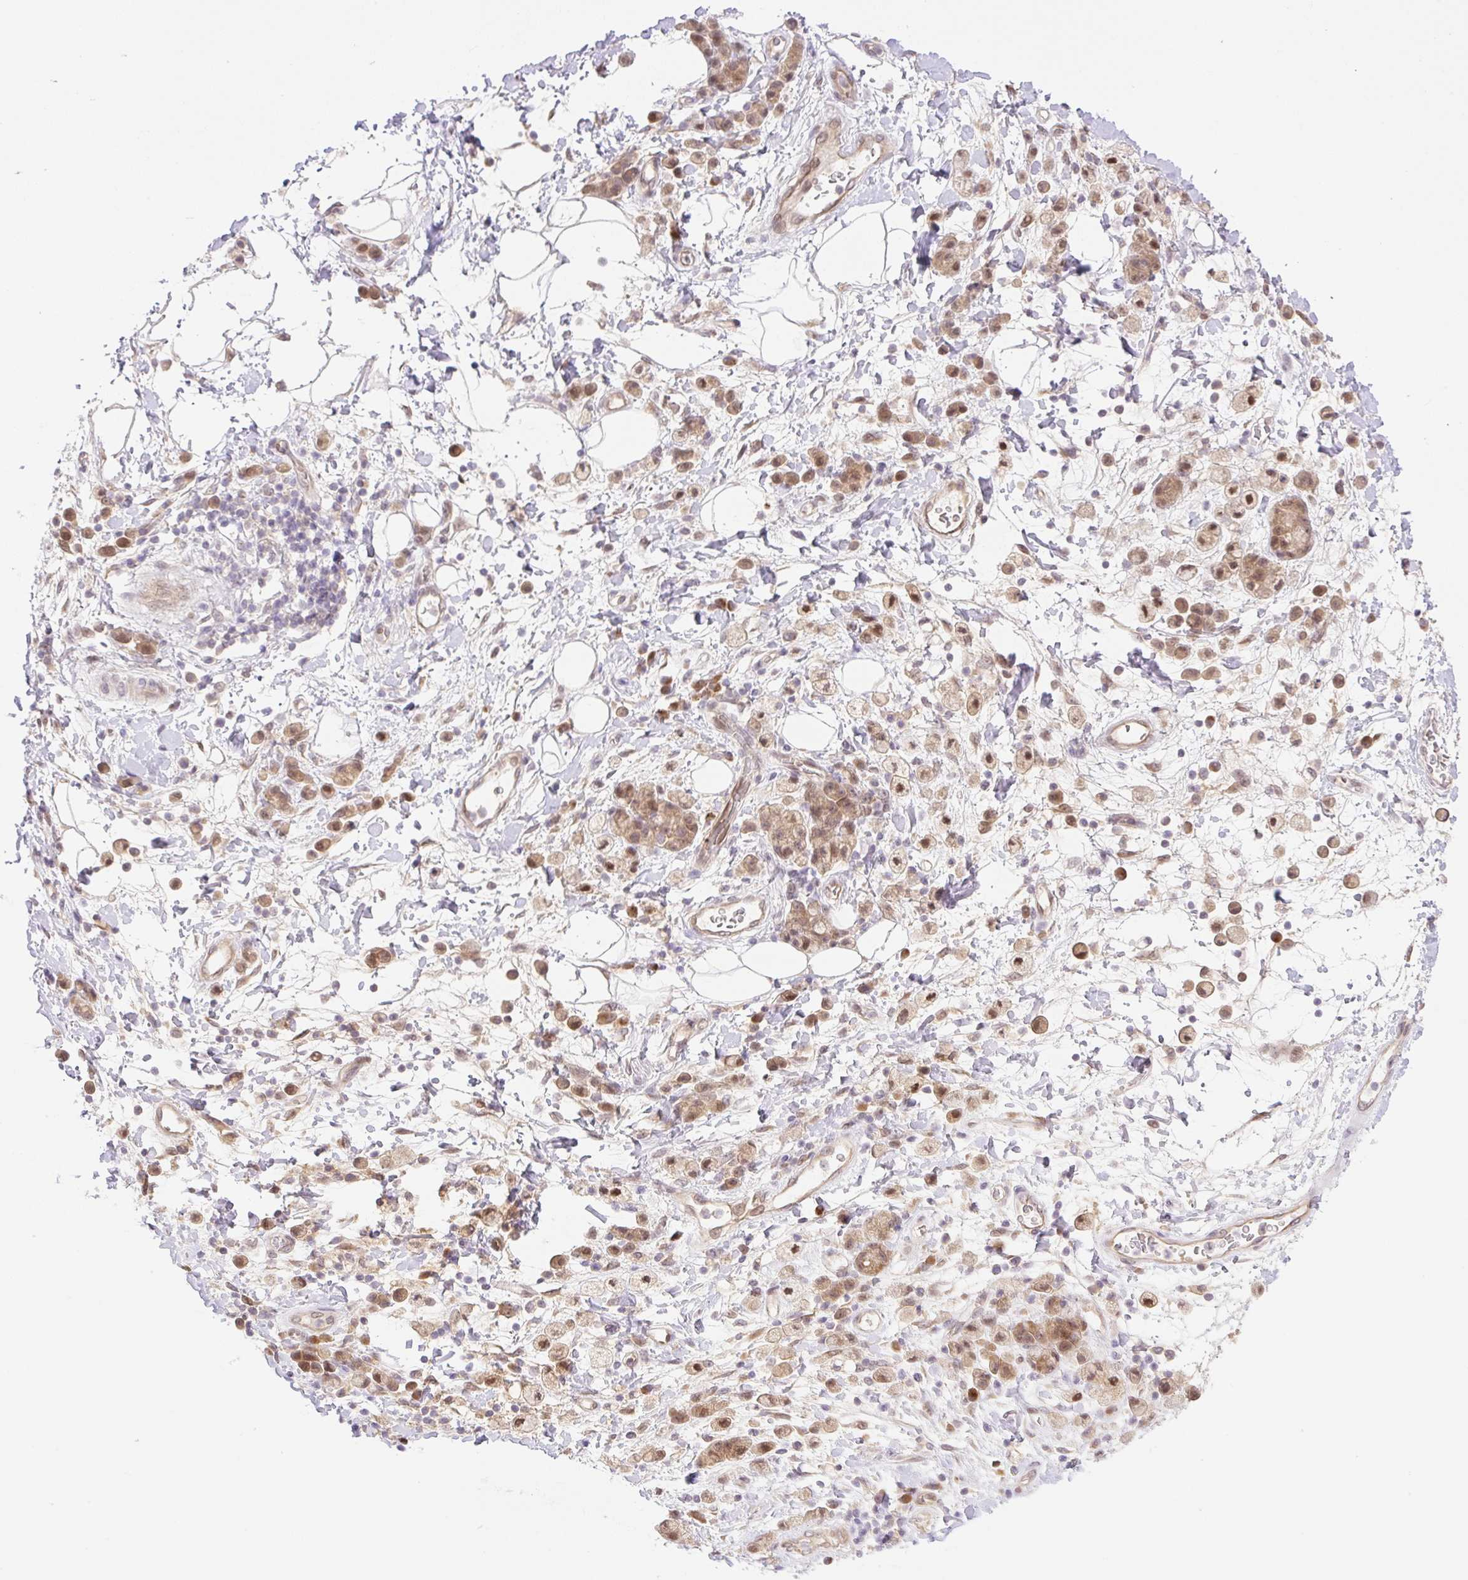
{"staining": {"intensity": "moderate", "quantity": ">75%", "location": "cytoplasmic/membranous,nuclear"}, "tissue": "stomach cancer", "cell_type": "Tumor cells", "image_type": "cancer", "snomed": [{"axis": "morphology", "description": "Adenocarcinoma, NOS"}, {"axis": "topography", "description": "Stomach"}], "caption": "Adenocarcinoma (stomach) stained with DAB immunohistochemistry (IHC) displays medium levels of moderate cytoplasmic/membranous and nuclear positivity in approximately >75% of tumor cells.", "gene": "VPS25", "patient": {"sex": "male", "age": 77}}